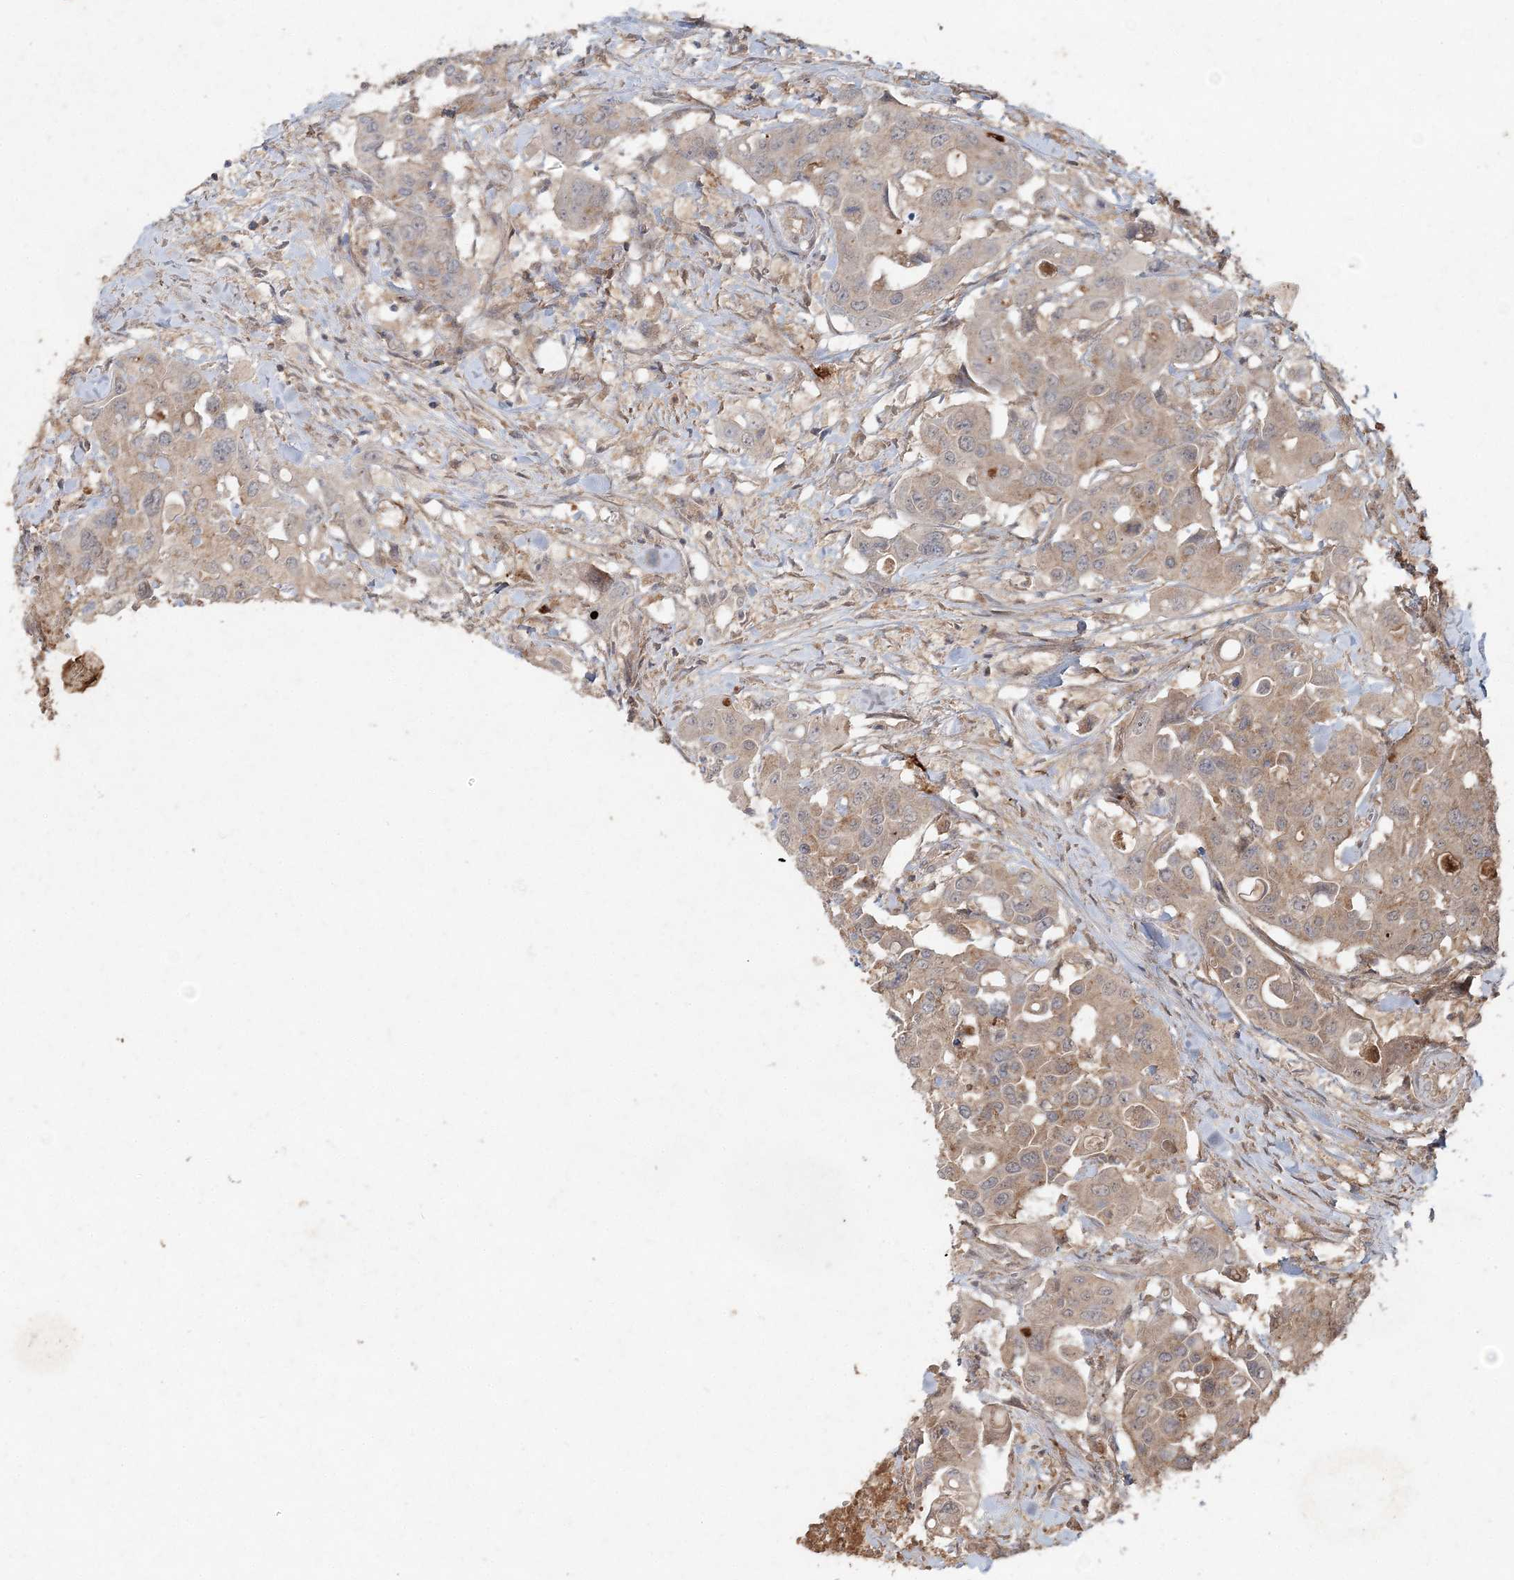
{"staining": {"intensity": "weak", "quantity": "25%-75%", "location": "cytoplasmic/membranous"}, "tissue": "colorectal cancer", "cell_type": "Tumor cells", "image_type": "cancer", "snomed": [{"axis": "morphology", "description": "Adenocarcinoma, NOS"}, {"axis": "topography", "description": "Colon"}], "caption": "This is an image of immunohistochemistry staining of colorectal cancer (adenocarcinoma), which shows weak staining in the cytoplasmic/membranous of tumor cells.", "gene": "SPRY1", "patient": {"sex": "male", "age": 77}}